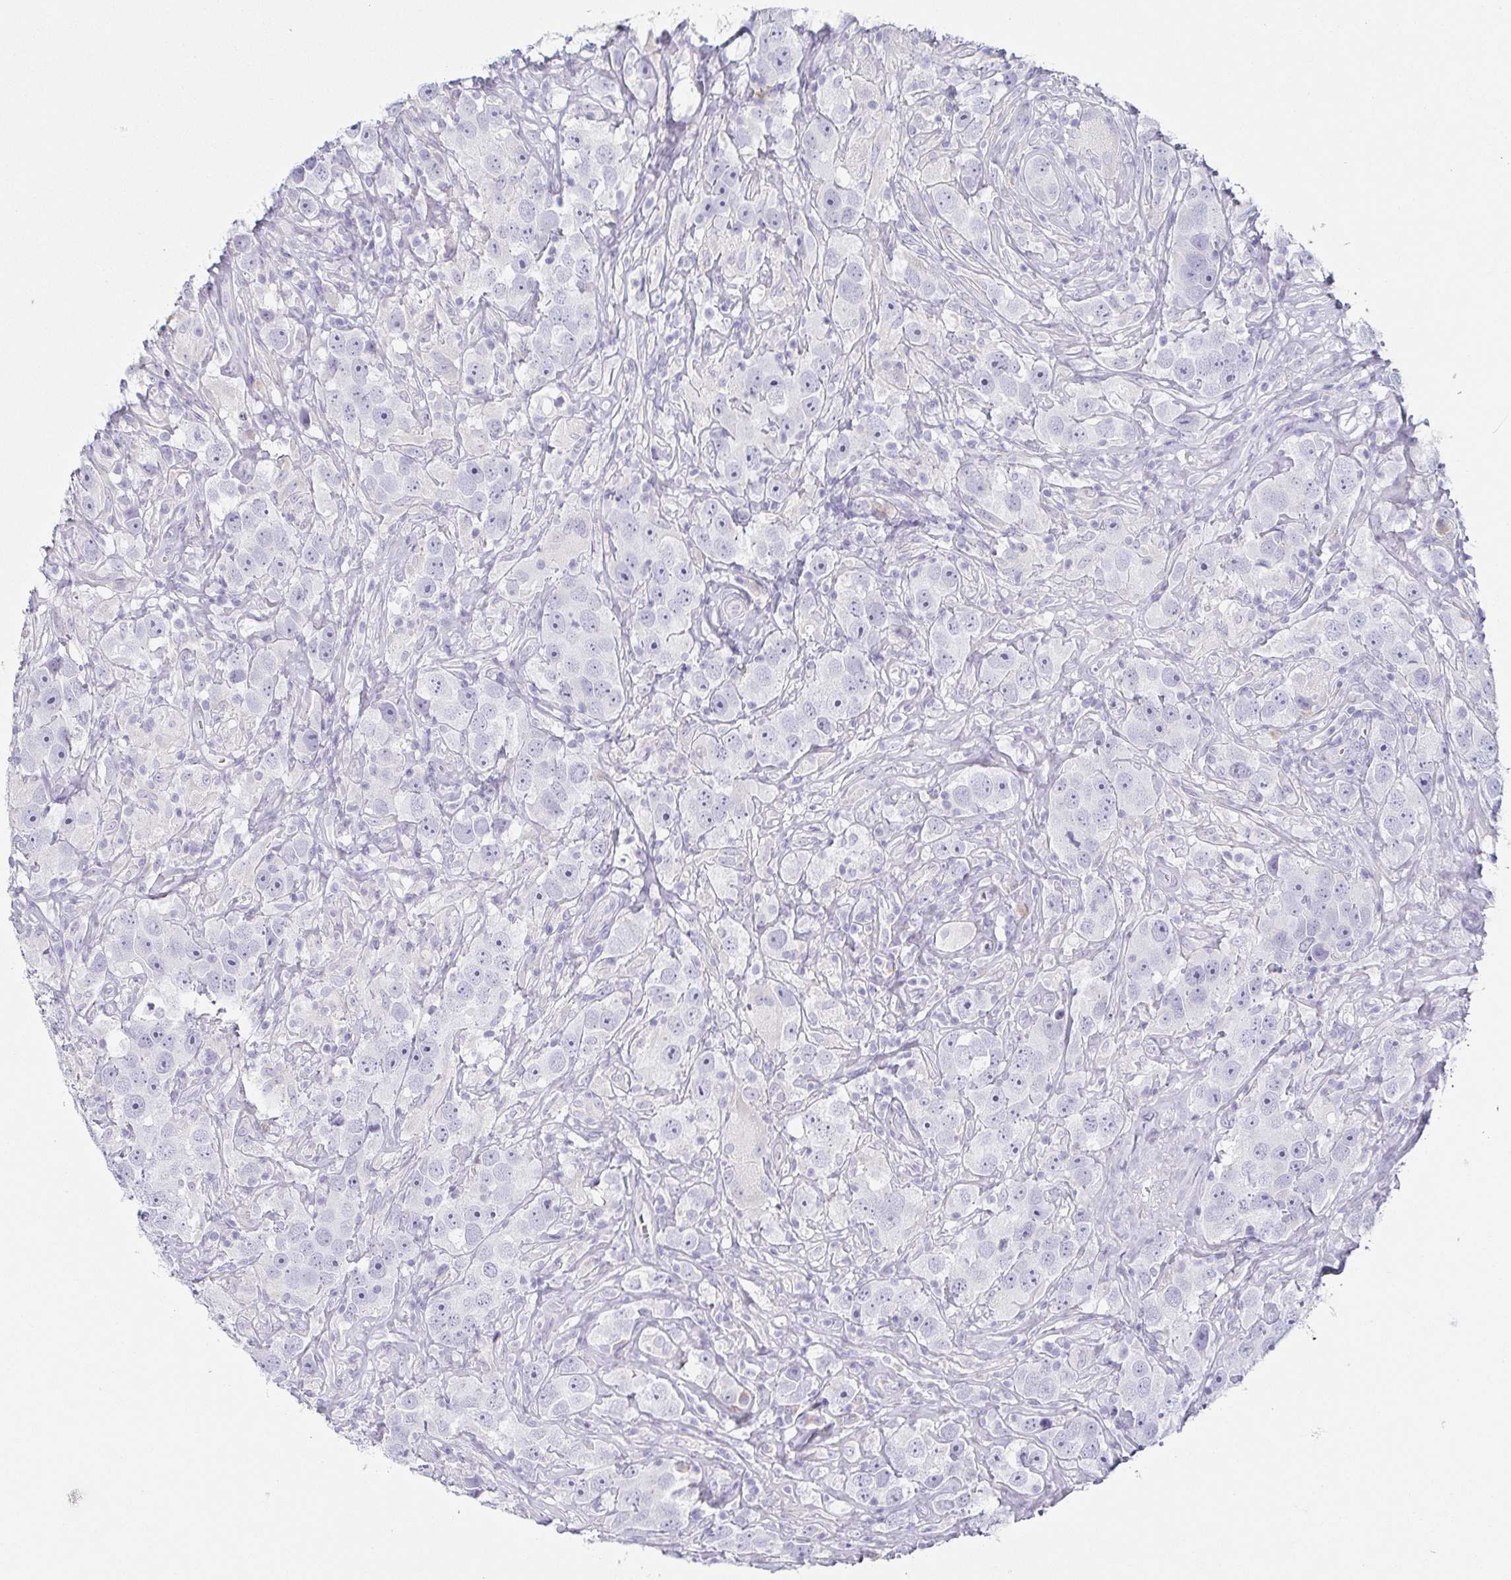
{"staining": {"intensity": "negative", "quantity": "none", "location": "none"}, "tissue": "testis cancer", "cell_type": "Tumor cells", "image_type": "cancer", "snomed": [{"axis": "morphology", "description": "Seminoma, NOS"}, {"axis": "topography", "description": "Testis"}], "caption": "A photomicrograph of seminoma (testis) stained for a protein reveals no brown staining in tumor cells.", "gene": "PRR27", "patient": {"sex": "male", "age": 49}}